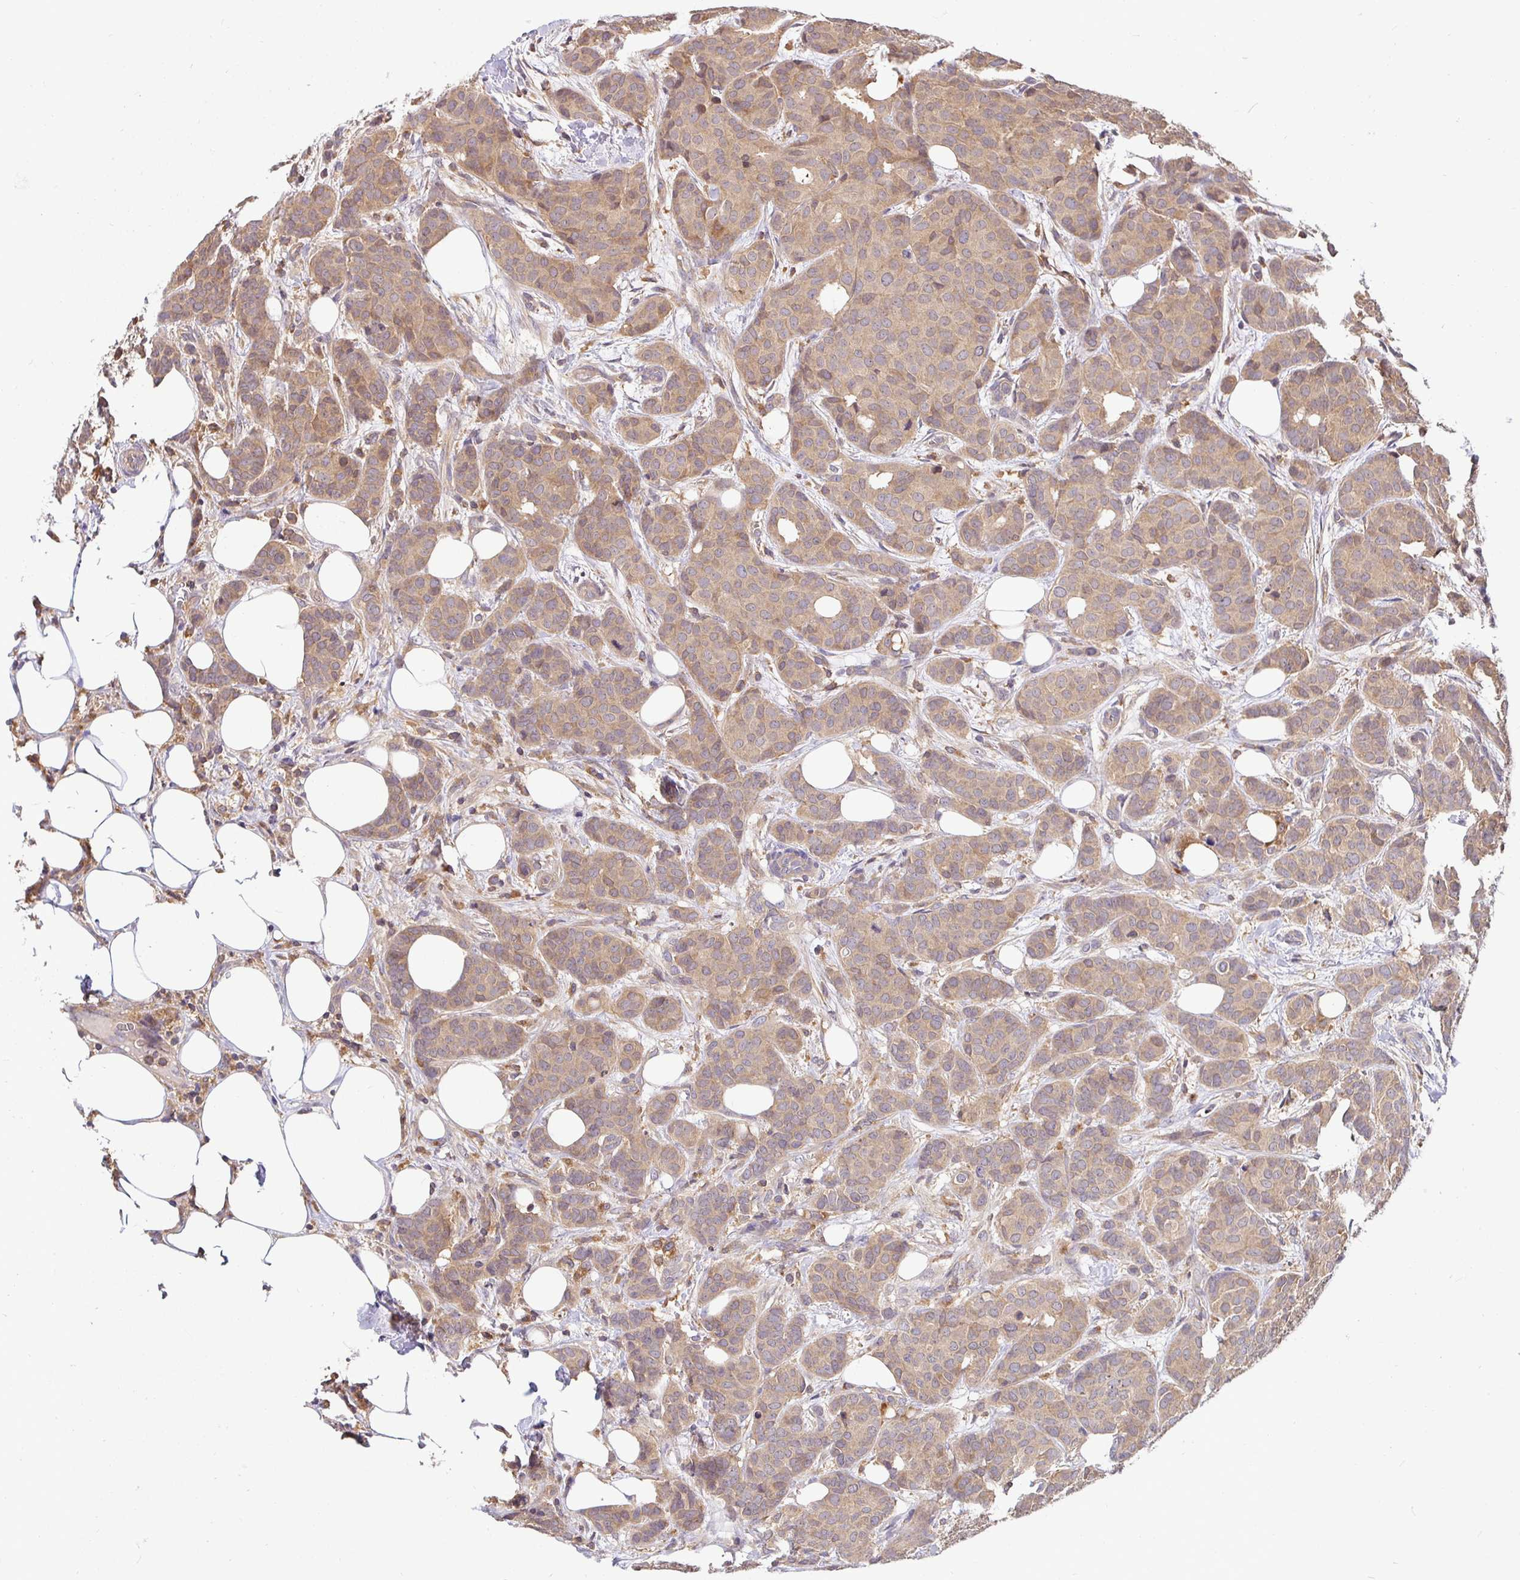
{"staining": {"intensity": "weak", "quantity": ">75%", "location": "cytoplasmic/membranous"}, "tissue": "breast cancer", "cell_type": "Tumor cells", "image_type": "cancer", "snomed": [{"axis": "morphology", "description": "Duct carcinoma"}, {"axis": "topography", "description": "Breast"}], "caption": "DAB (3,3'-diaminobenzidine) immunohistochemical staining of breast cancer exhibits weak cytoplasmic/membranous protein positivity in about >75% of tumor cells.", "gene": "ATP6V1F", "patient": {"sex": "female", "age": 70}}